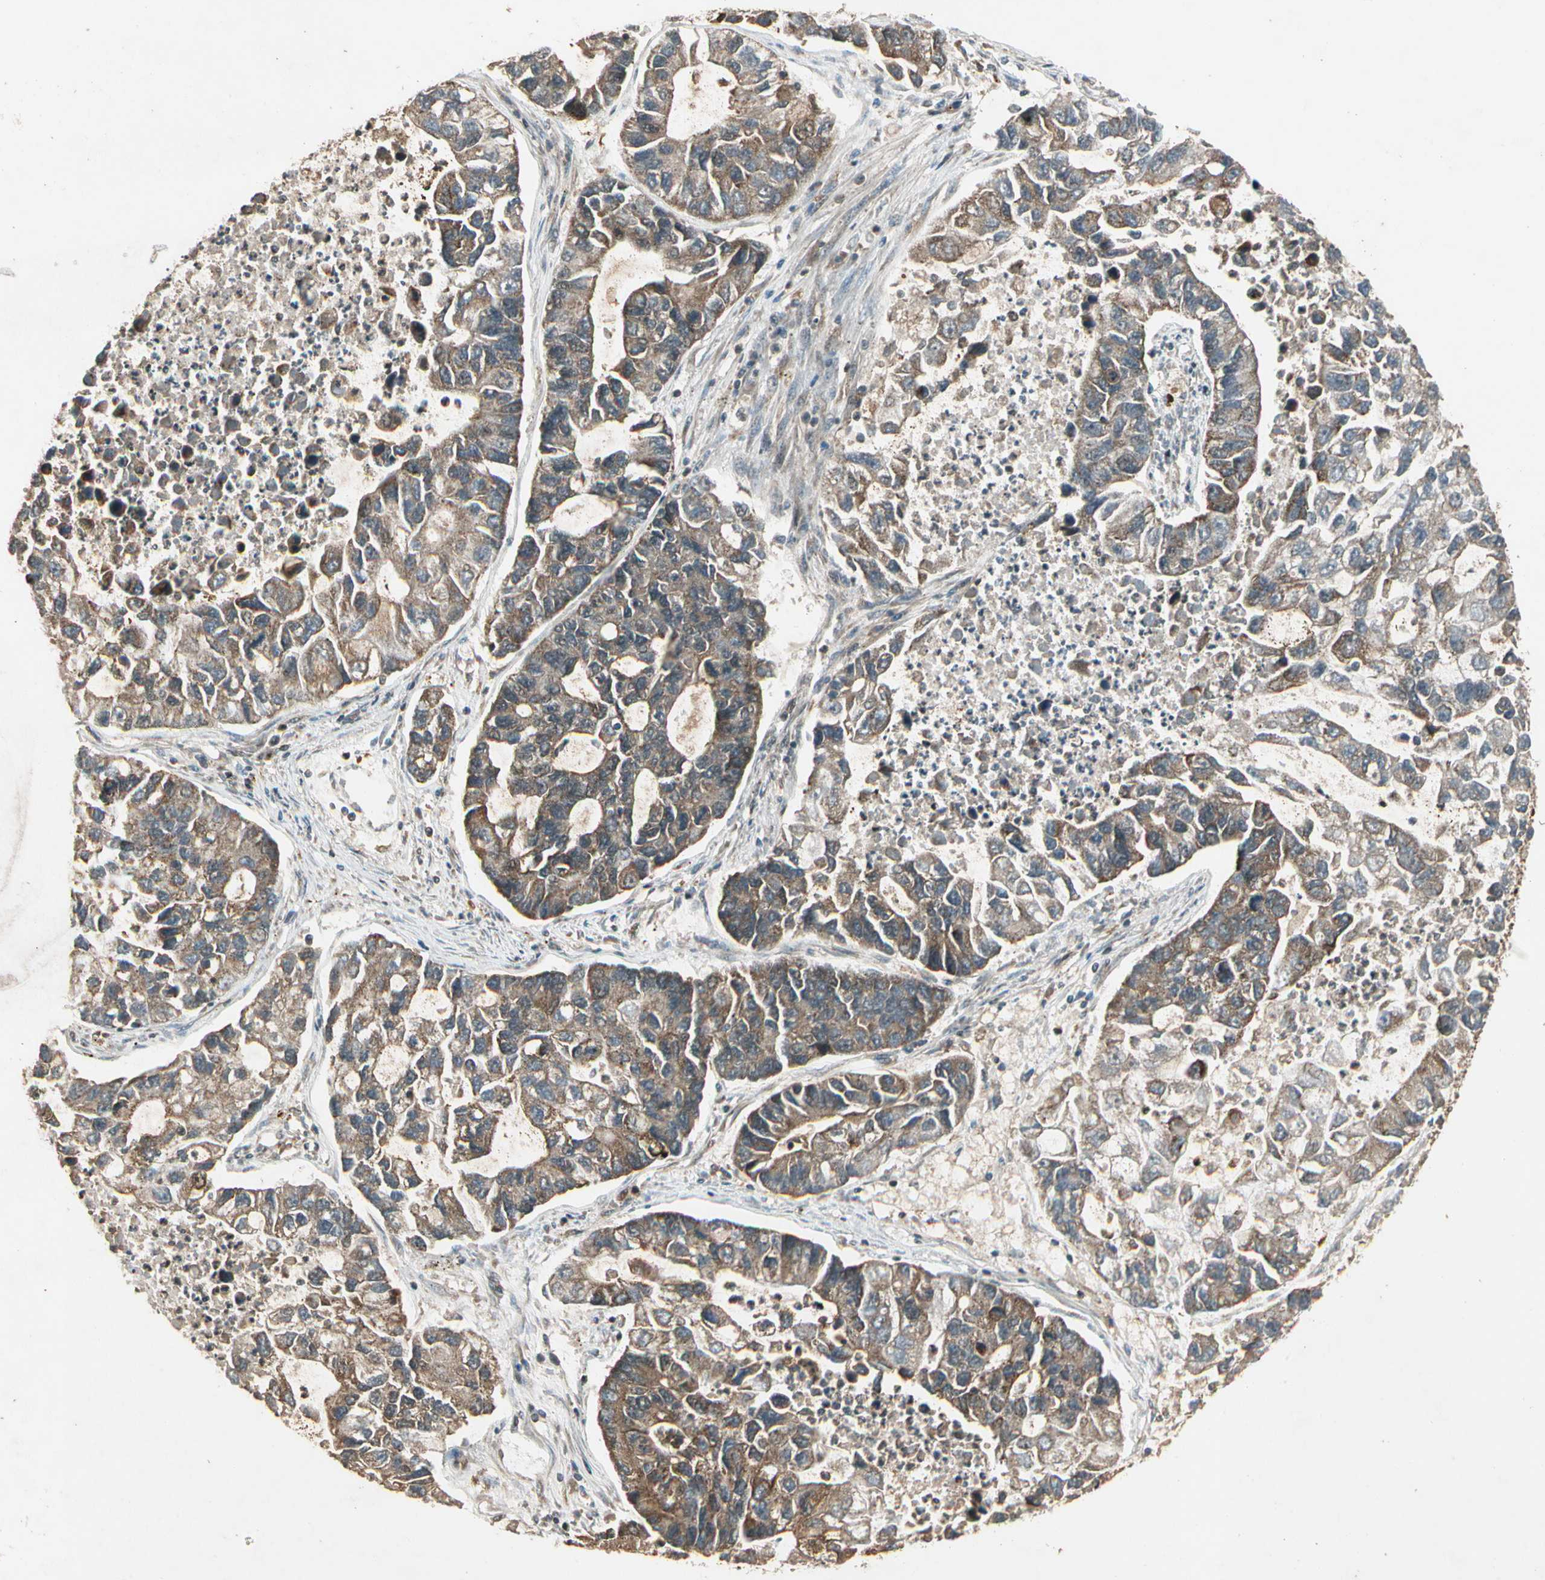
{"staining": {"intensity": "weak", "quantity": ">75%", "location": "cytoplasmic/membranous"}, "tissue": "lung cancer", "cell_type": "Tumor cells", "image_type": "cancer", "snomed": [{"axis": "morphology", "description": "Adenocarcinoma, NOS"}, {"axis": "topography", "description": "Lung"}], "caption": "This histopathology image demonstrates immunohistochemistry (IHC) staining of human adenocarcinoma (lung), with low weak cytoplasmic/membranous positivity in about >75% of tumor cells.", "gene": "GLUL", "patient": {"sex": "female", "age": 51}}